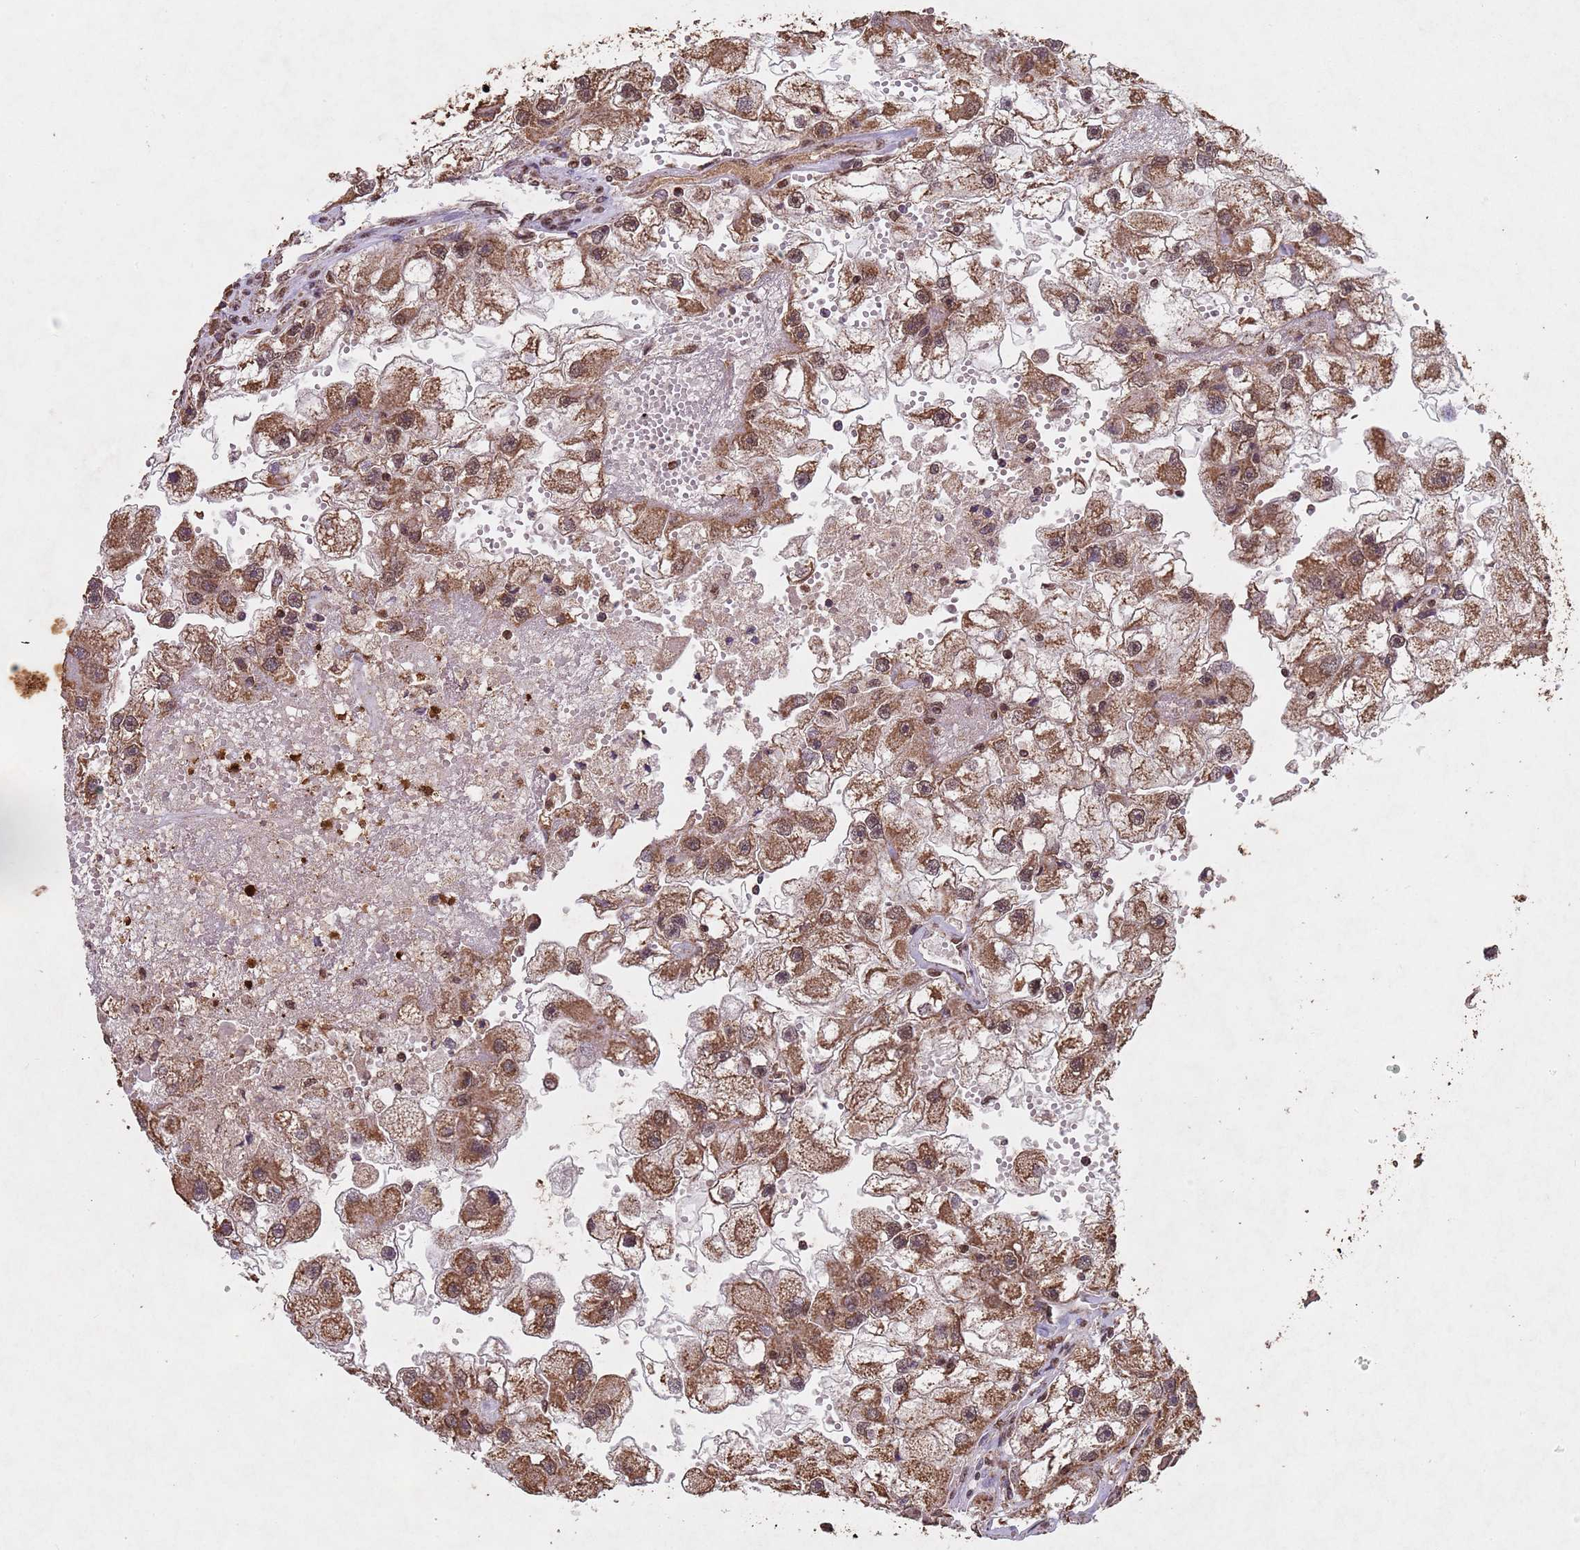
{"staining": {"intensity": "moderate", "quantity": ">75%", "location": "cytoplasmic/membranous,nuclear"}, "tissue": "renal cancer", "cell_type": "Tumor cells", "image_type": "cancer", "snomed": [{"axis": "morphology", "description": "Adenocarcinoma, NOS"}, {"axis": "topography", "description": "Kidney"}], "caption": "Adenocarcinoma (renal) stained for a protein (brown) reveals moderate cytoplasmic/membranous and nuclear positive staining in approximately >75% of tumor cells.", "gene": "HDAC10", "patient": {"sex": "male", "age": 63}}